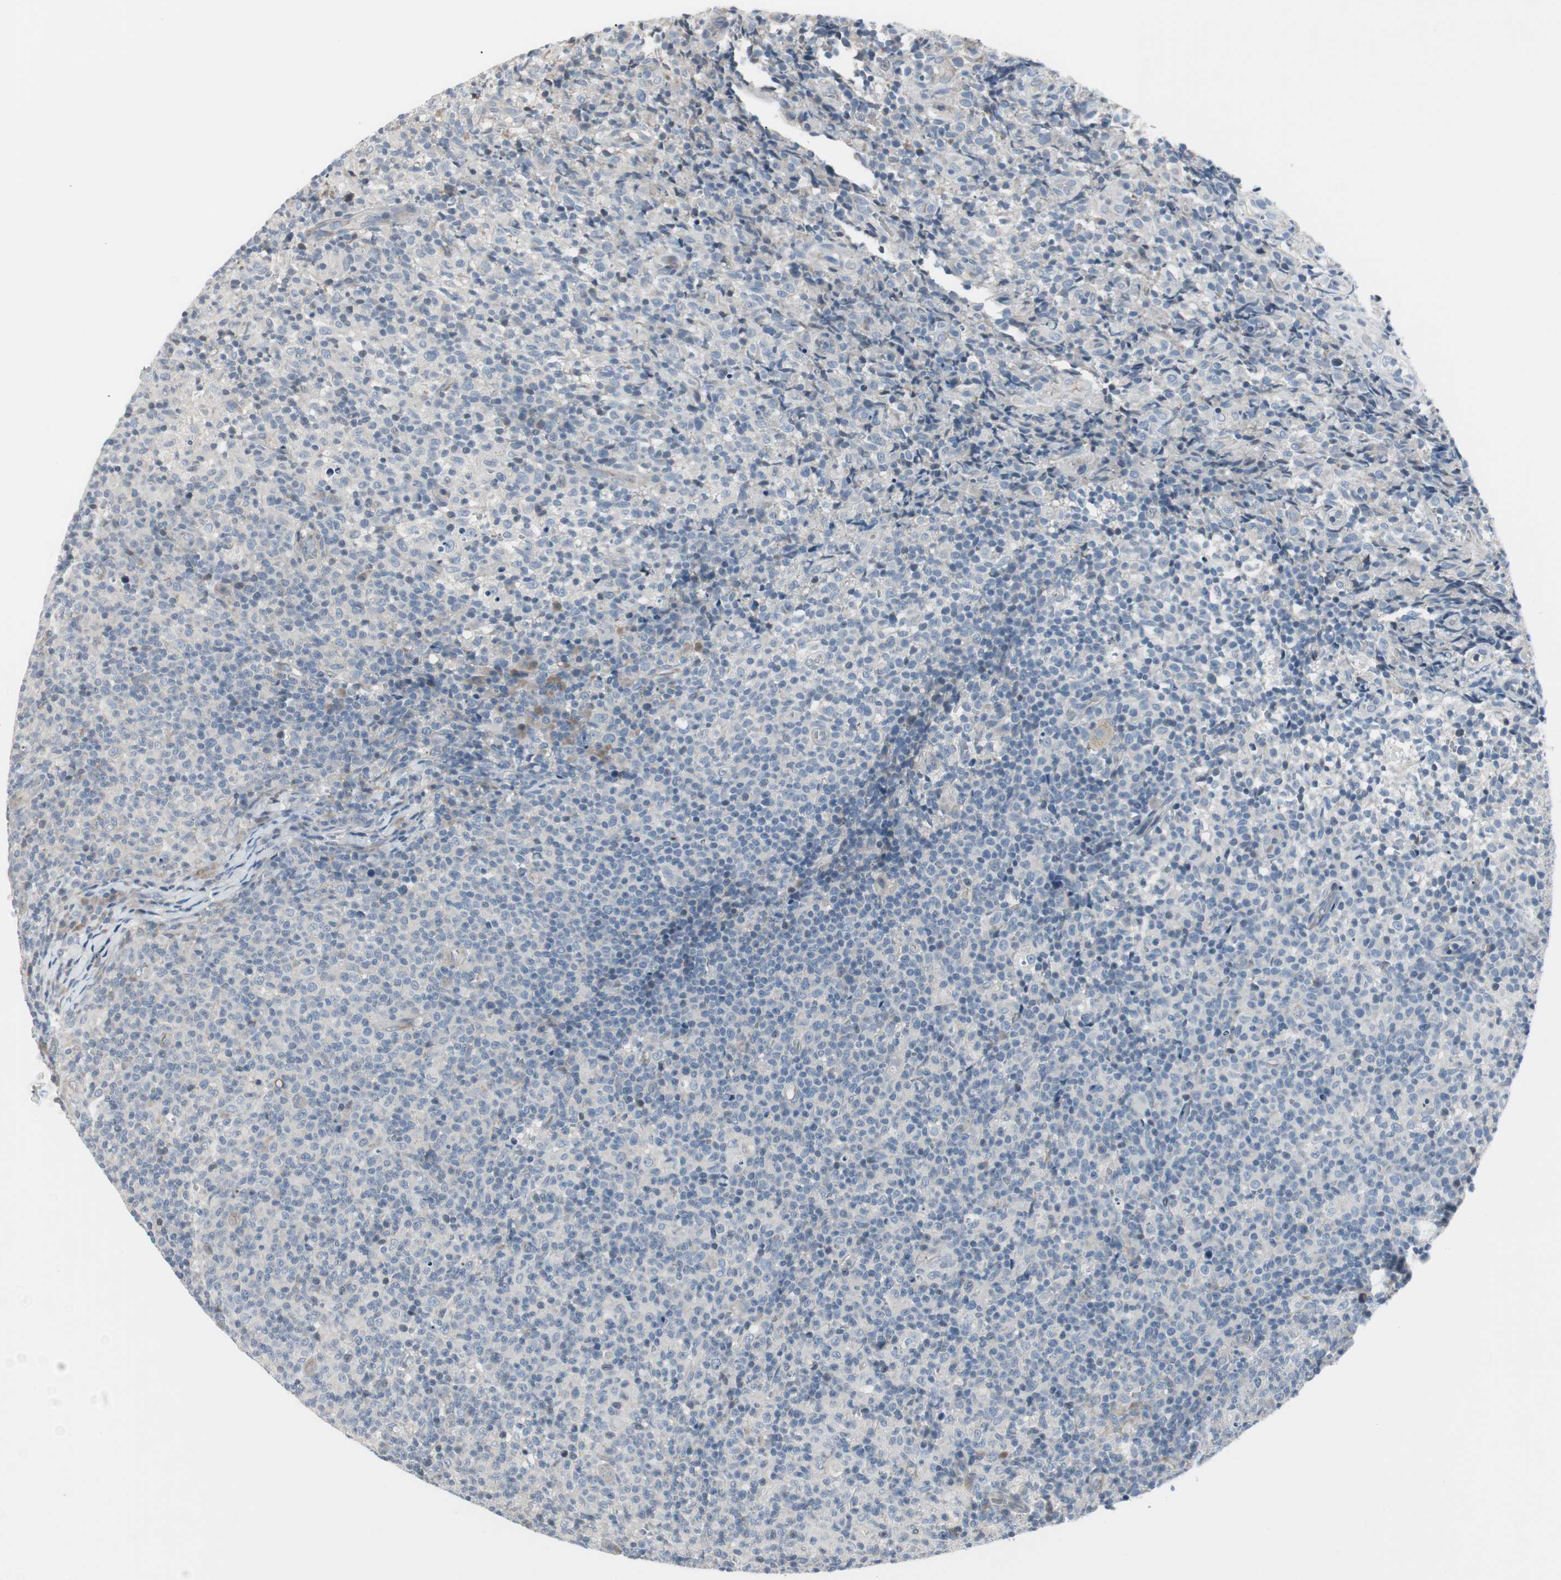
{"staining": {"intensity": "negative", "quantity": "none", "location": "none"}, "tissue": "lymph node", "cell_type": "Germinal center cells", "image_type": "normal", "snomed": [{"axis": "morphology", "description": "Normal tissue, NOS"}, {"axis": "morphology", "description": "Inflammation, NOS"}, {"axis": "topography", "description": "Lymph node"}], "caption": "Normal lymph node was stained to show a protein in brown. There is no significant expression in germinal center cells. The staining was performed using DAB to visualize the protein expression in brown, while the nuclei were stained in blue with hematoxylin (Magnification: 20x).", "gene": "PIGR", "patient": {"sex": "male", "age": 55}}